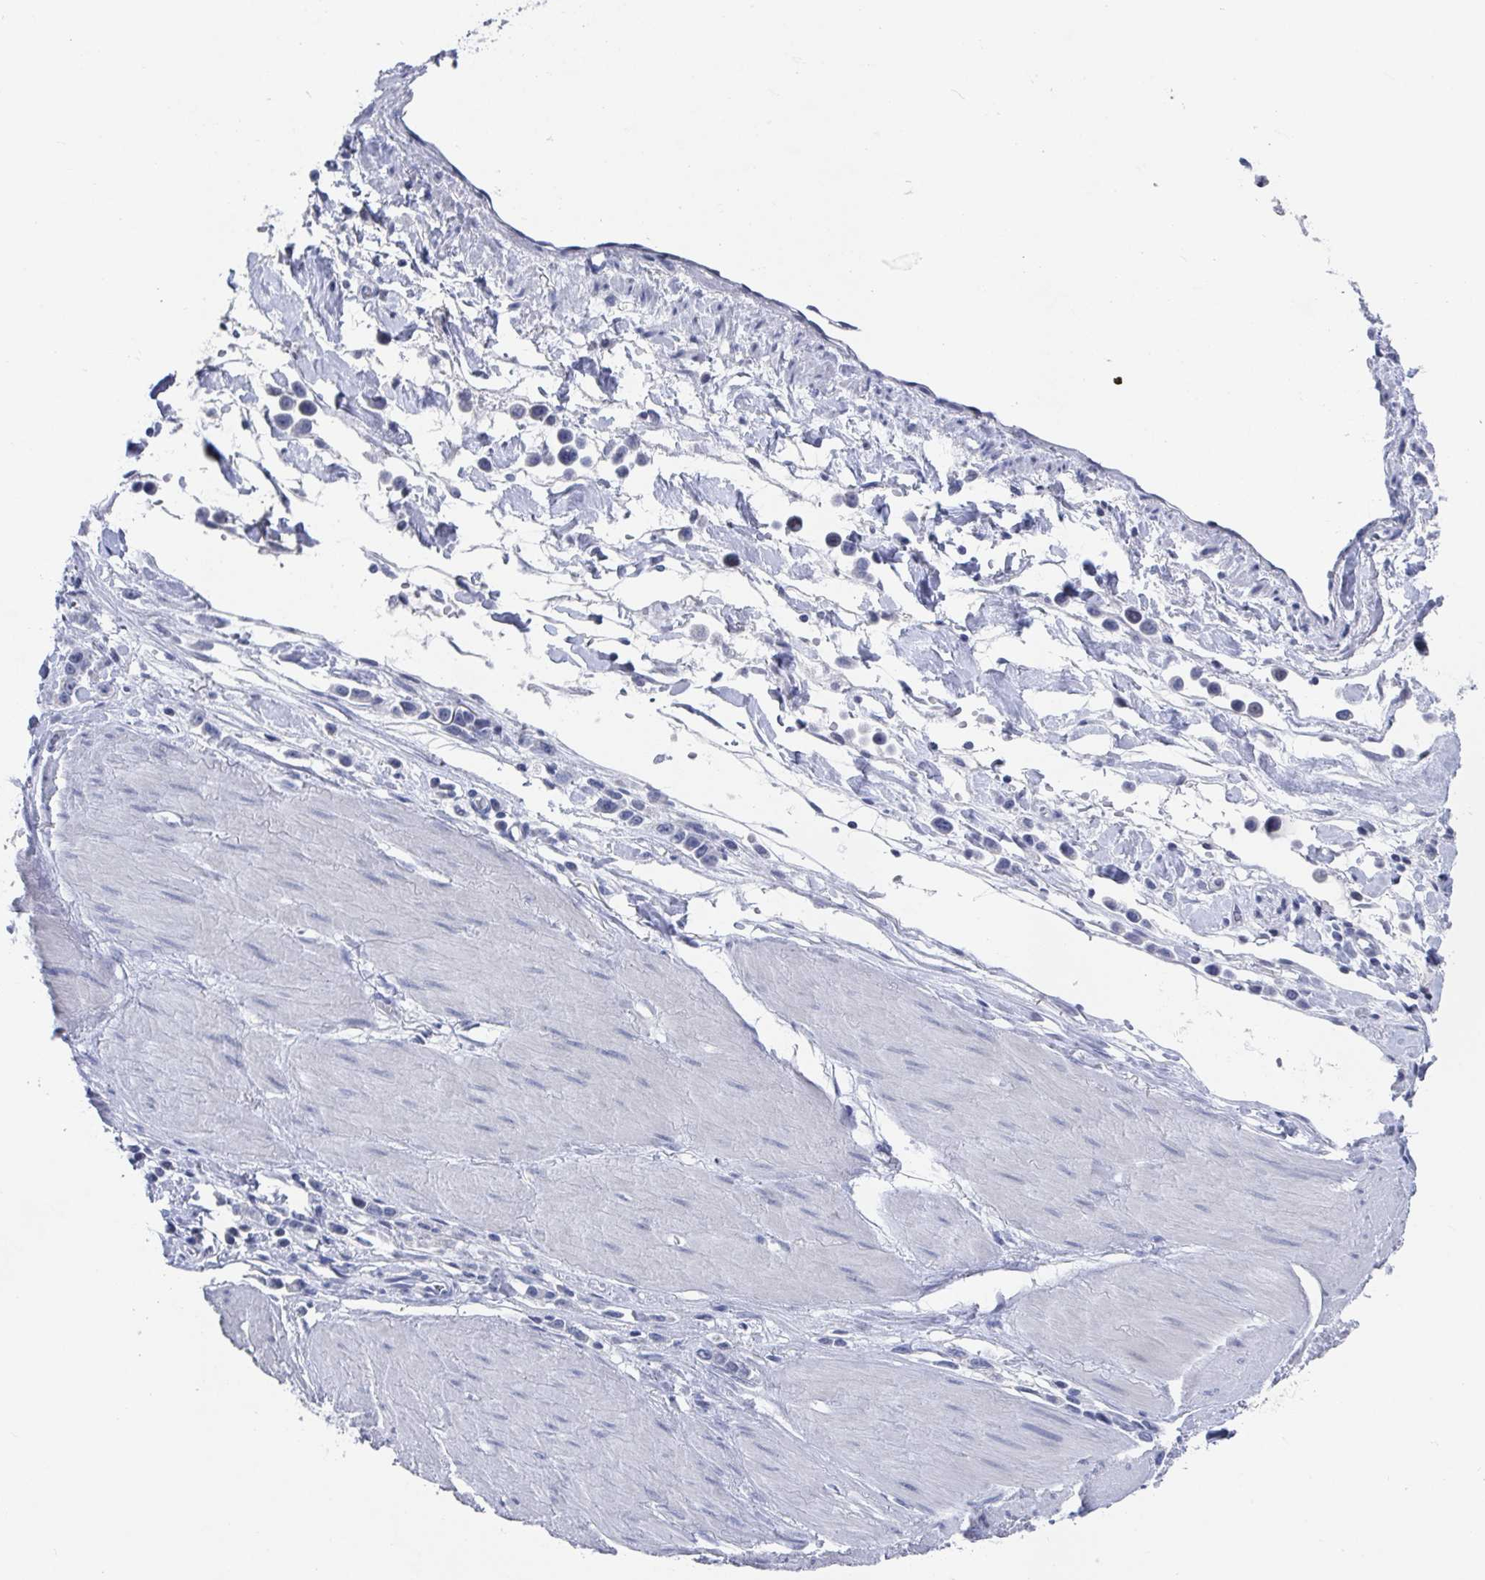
{"staining": {"intensity": "negative", "quantity": "none", "location": "none"}, "tissue": "stomach cancer", "cell_type": "Tumor cells", "image_type": "cancer", "snomed": [{"axis": "morphology", "description": "Adenocarcinoma, NOS"}, {"axis": "topography", "description": "Stomach"}], "caption": "Immunohistochemistry (IHC) photomicrograph of human stomach cancer stained for a protein (brown), which displays no positivity in tumor cells.", "gene": "CAMKV", "patient": {"sex": "male", "age": 47}}